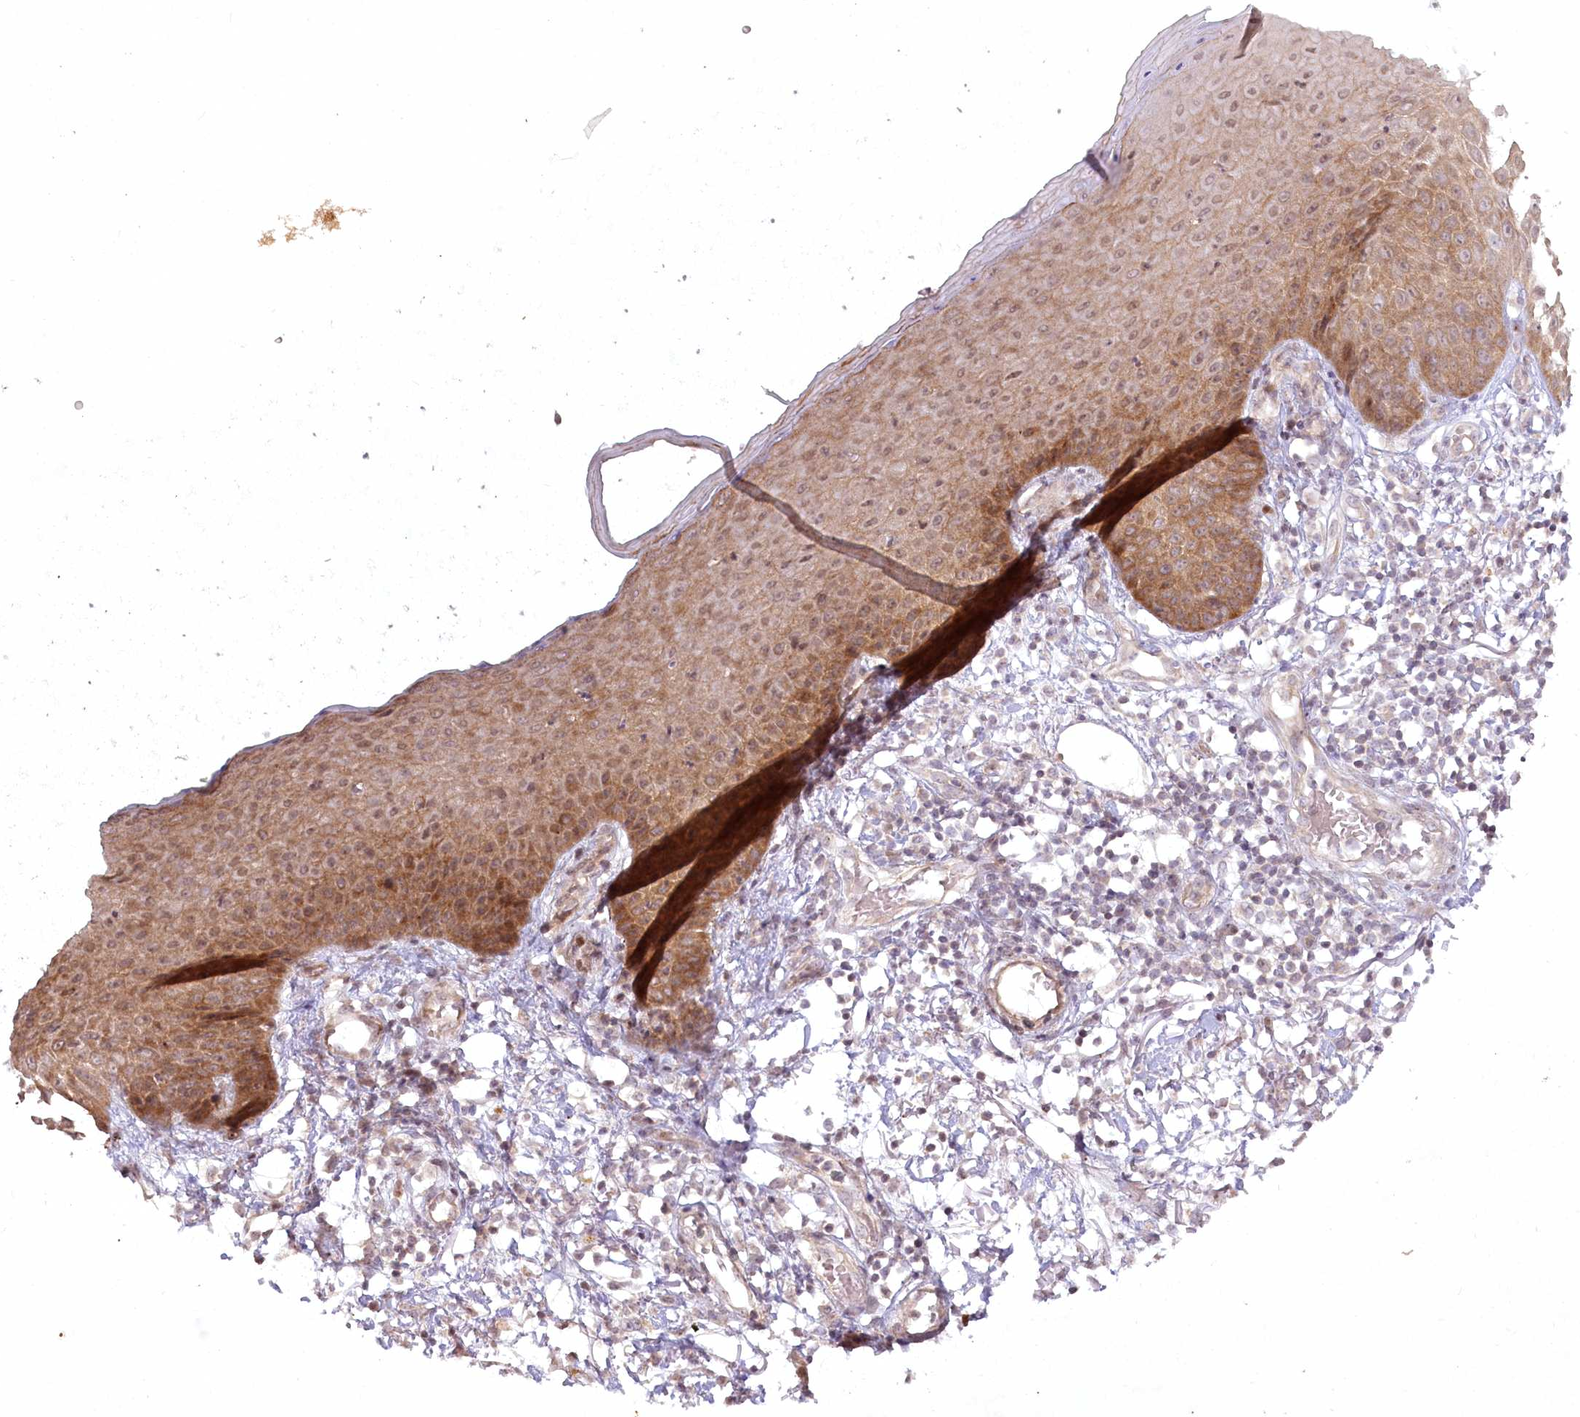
{"staining": {"intensity": "negative", "quantity": "none", "location": "none"}, "tissue": "skin", "cell_type": "Fibroblasts", "image_type": "normal", "snomed": [{"axis": "morphology", "description": "Normal tissue, NOS"}, {"axis": "morphology", "description": "Inflammation, NOS"}, {"axis": "topography", "description": "Skin"}], "caption": "Immunohistochemistry of benign skin reveals no expression in fibroblasts. The staining was performed using DAB (3,3'-diaminobenzidine) to visualize the protein expression in brown, while the nuclei were stained in blue with hematoxylin (Magnification: 20x).", "gene": "SH2D3A", "patient": {"sex": "female", "age": 44}}